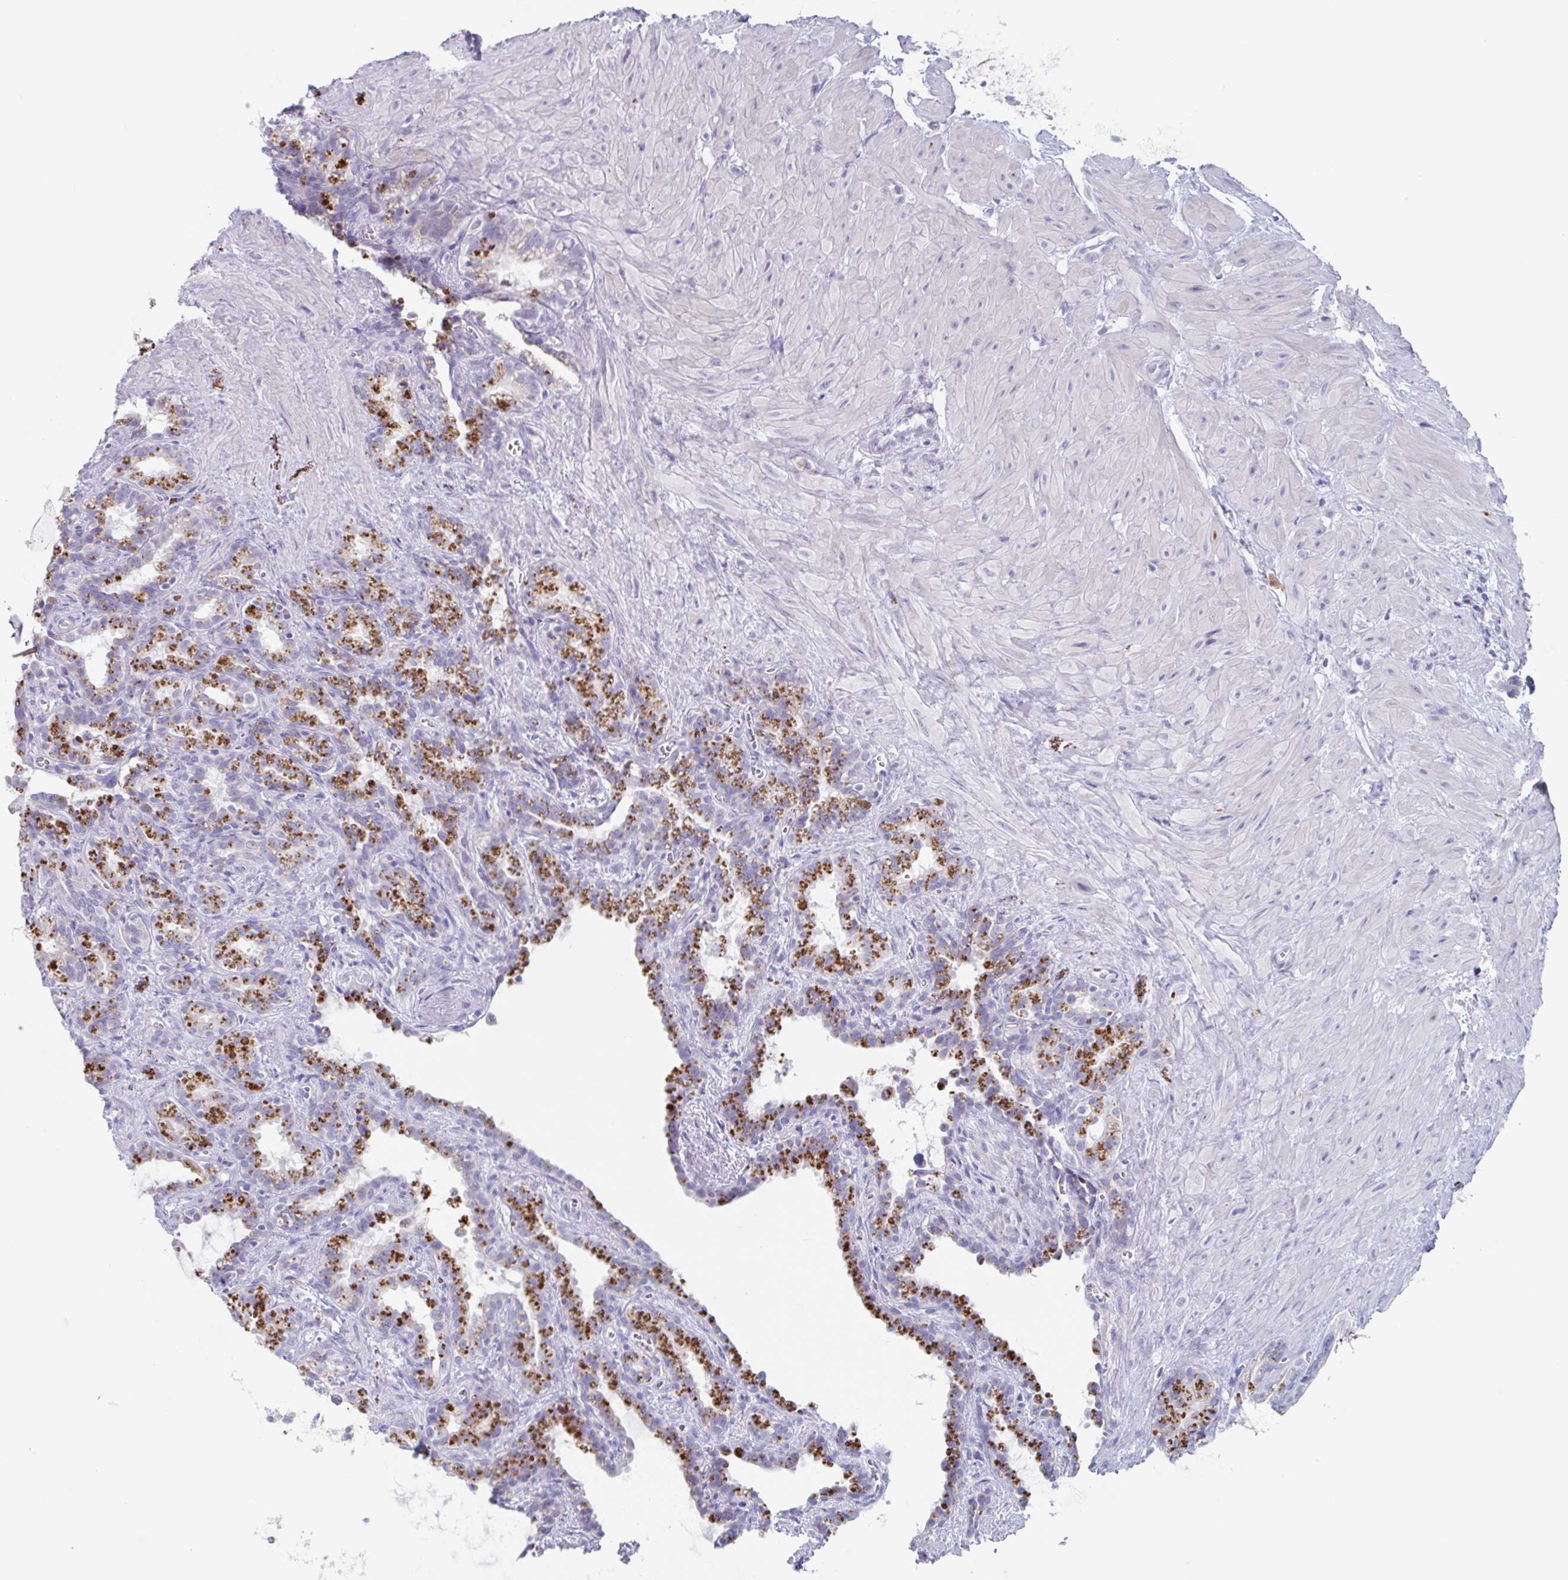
{"staining": {"intensity": "moderate", "quantity": "25%-75%", "location": "cytoplasmic/membranous"}, "tissue": "seminal vesicle", "cell_type": "Glandular cells", "image_type": "normal", "snomed": [{"axis": "morphology", "description": "Normal tissue, NOS"}, {"axis": "topography", "description": "Seminal veicle"}], "caption": "High-magnification brightfield microscopy of normal seminal vesicle stained with DAB (brown) and counterstained with hematoxylin (blue). glandular cells exhibit moderate cytoplasmic/membranous positivity is identified in about25%-75% of cells.", "gene": "NOXRED1", "patient": {"sex": "male", "age": 76}}